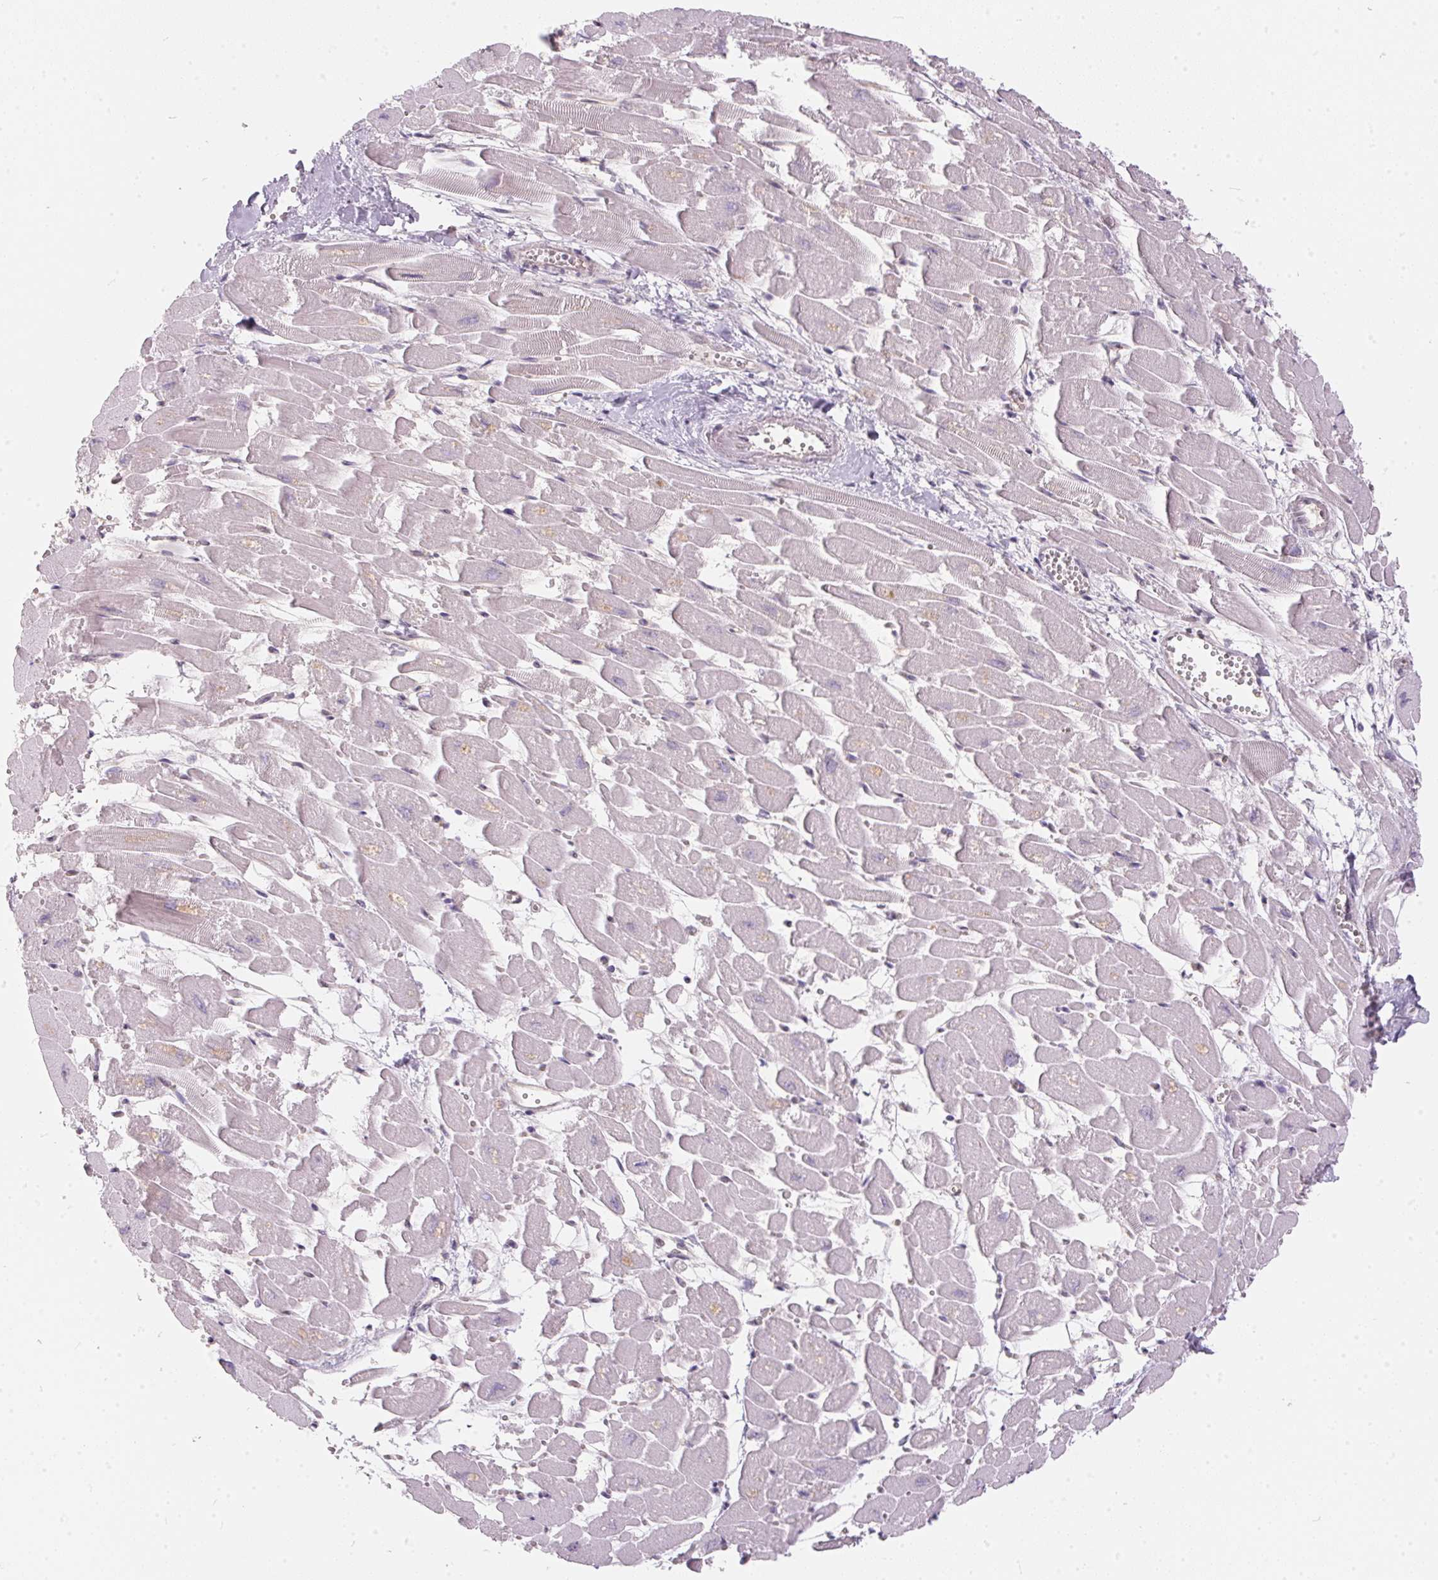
{"staining": {"intensity": "negative", "quantity": "none", "location": "none"}, "tissue": "heart muscle", "cell_type": "Cardiomyocytes", "image_type": "normal", "snomed": [{"axis": "morphology", "description": "Normal tissue, NOS"}, {"axis": "topography", "description": "Heart"}], "caption": "Image shows no protein expression in cardiomyocytes of benign heart muscle. (Brightfield microscopy of DAB immunohistochemistry (IHC) at high magnification).", "gene": "BLMH", "patient": {"sex": "female", "age": 52}}